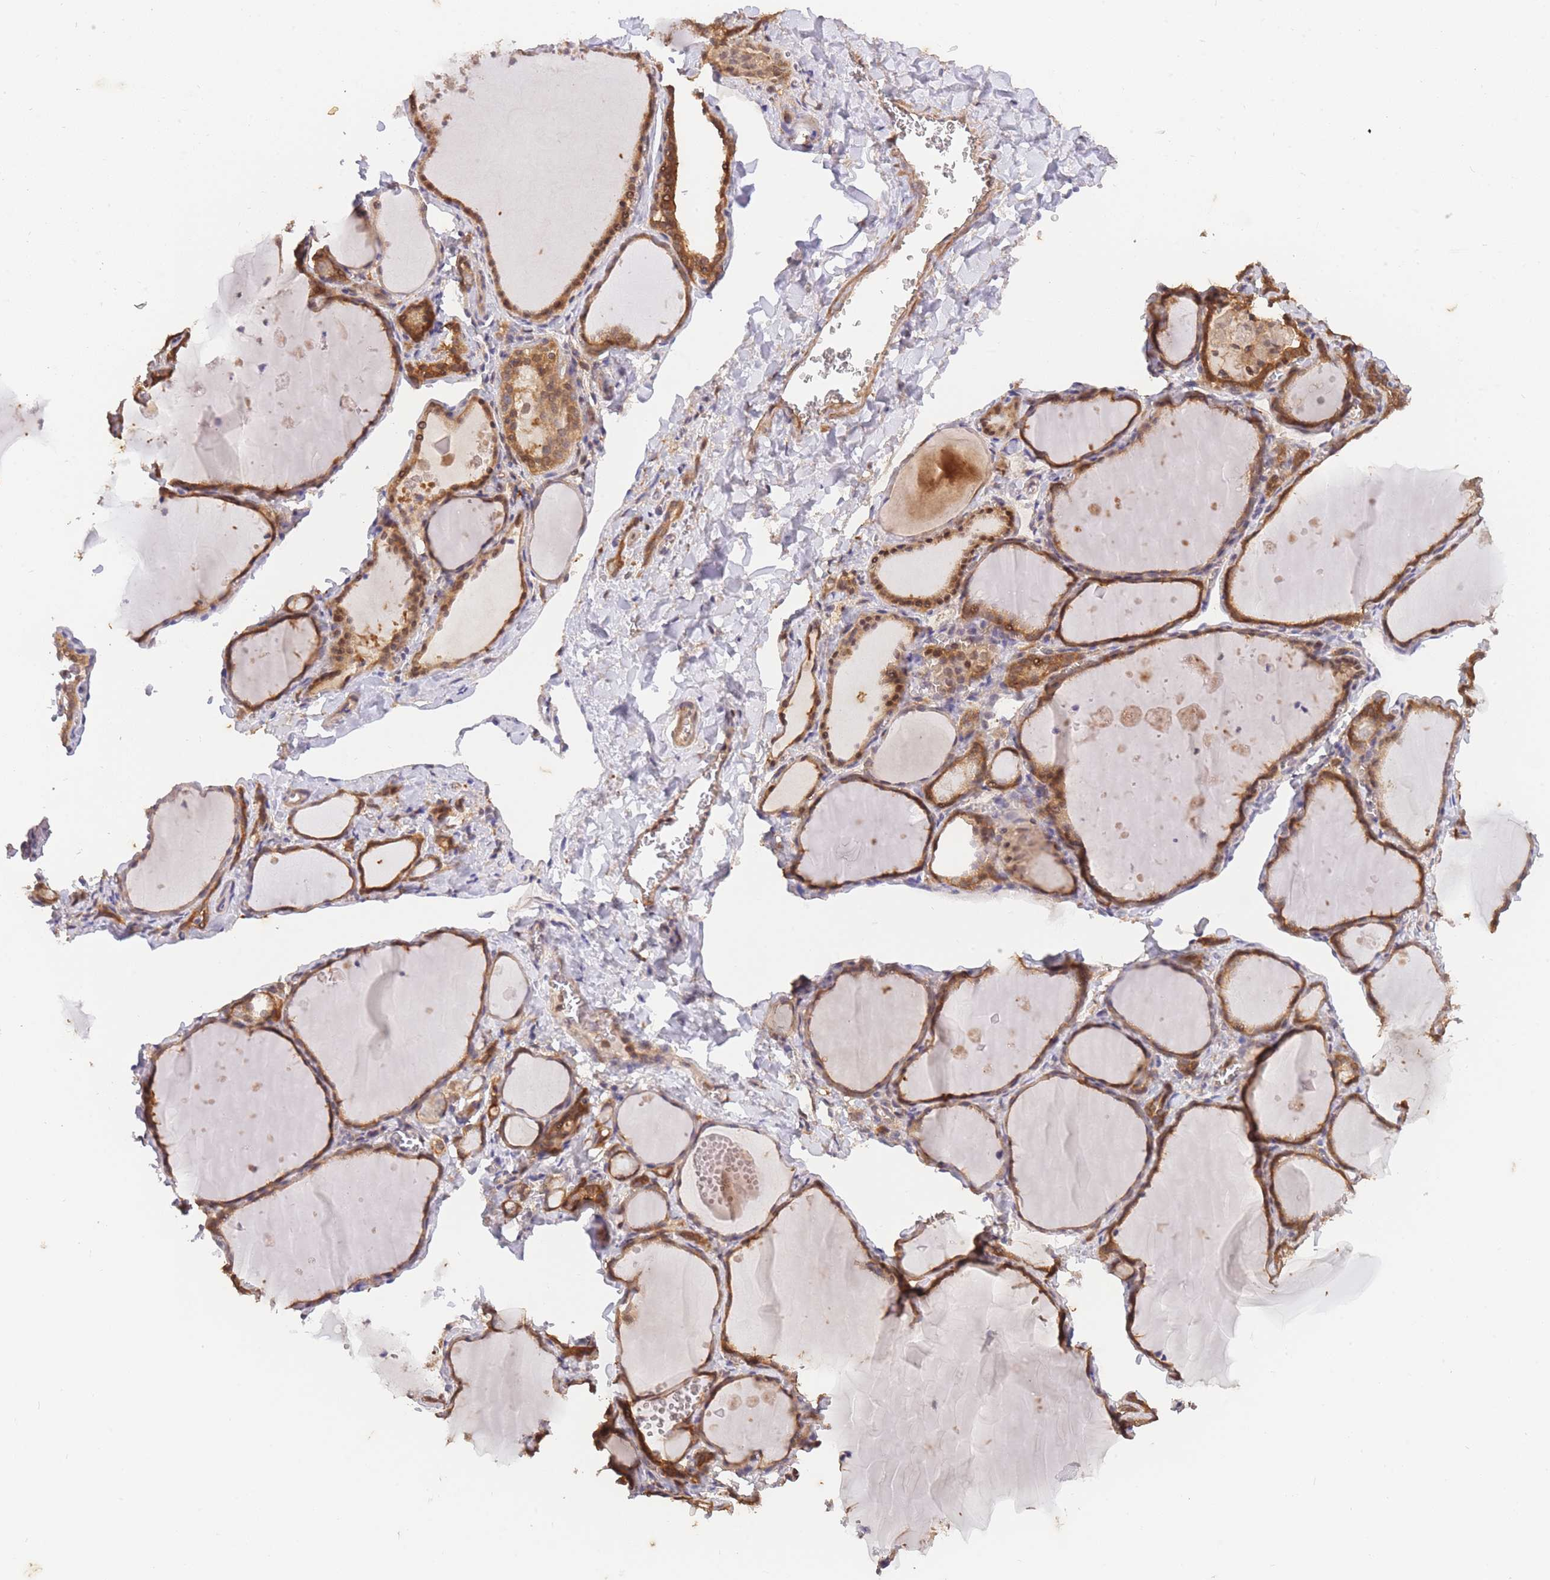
{"staining": {"intensity": "strong", "quantity": ">75%", "location": "cytoplasmic/membranous"}, "tissue": "thyroid gland", "cell_type": "Glandular cells", "image_type": "normal", "snomed": [{"axis": "morphology", "description": "Normal tissue, NOS"}, {"axis": "topography", "description": "Thyroid gland"}], "caption": "Protein analysis of benign thyroid gland displays strong cytoplasmic/membranous positivity in about >75% of glandular cells.", "gene": "ST8SIA4", "patient": {"sex": "female", "age": 42}}